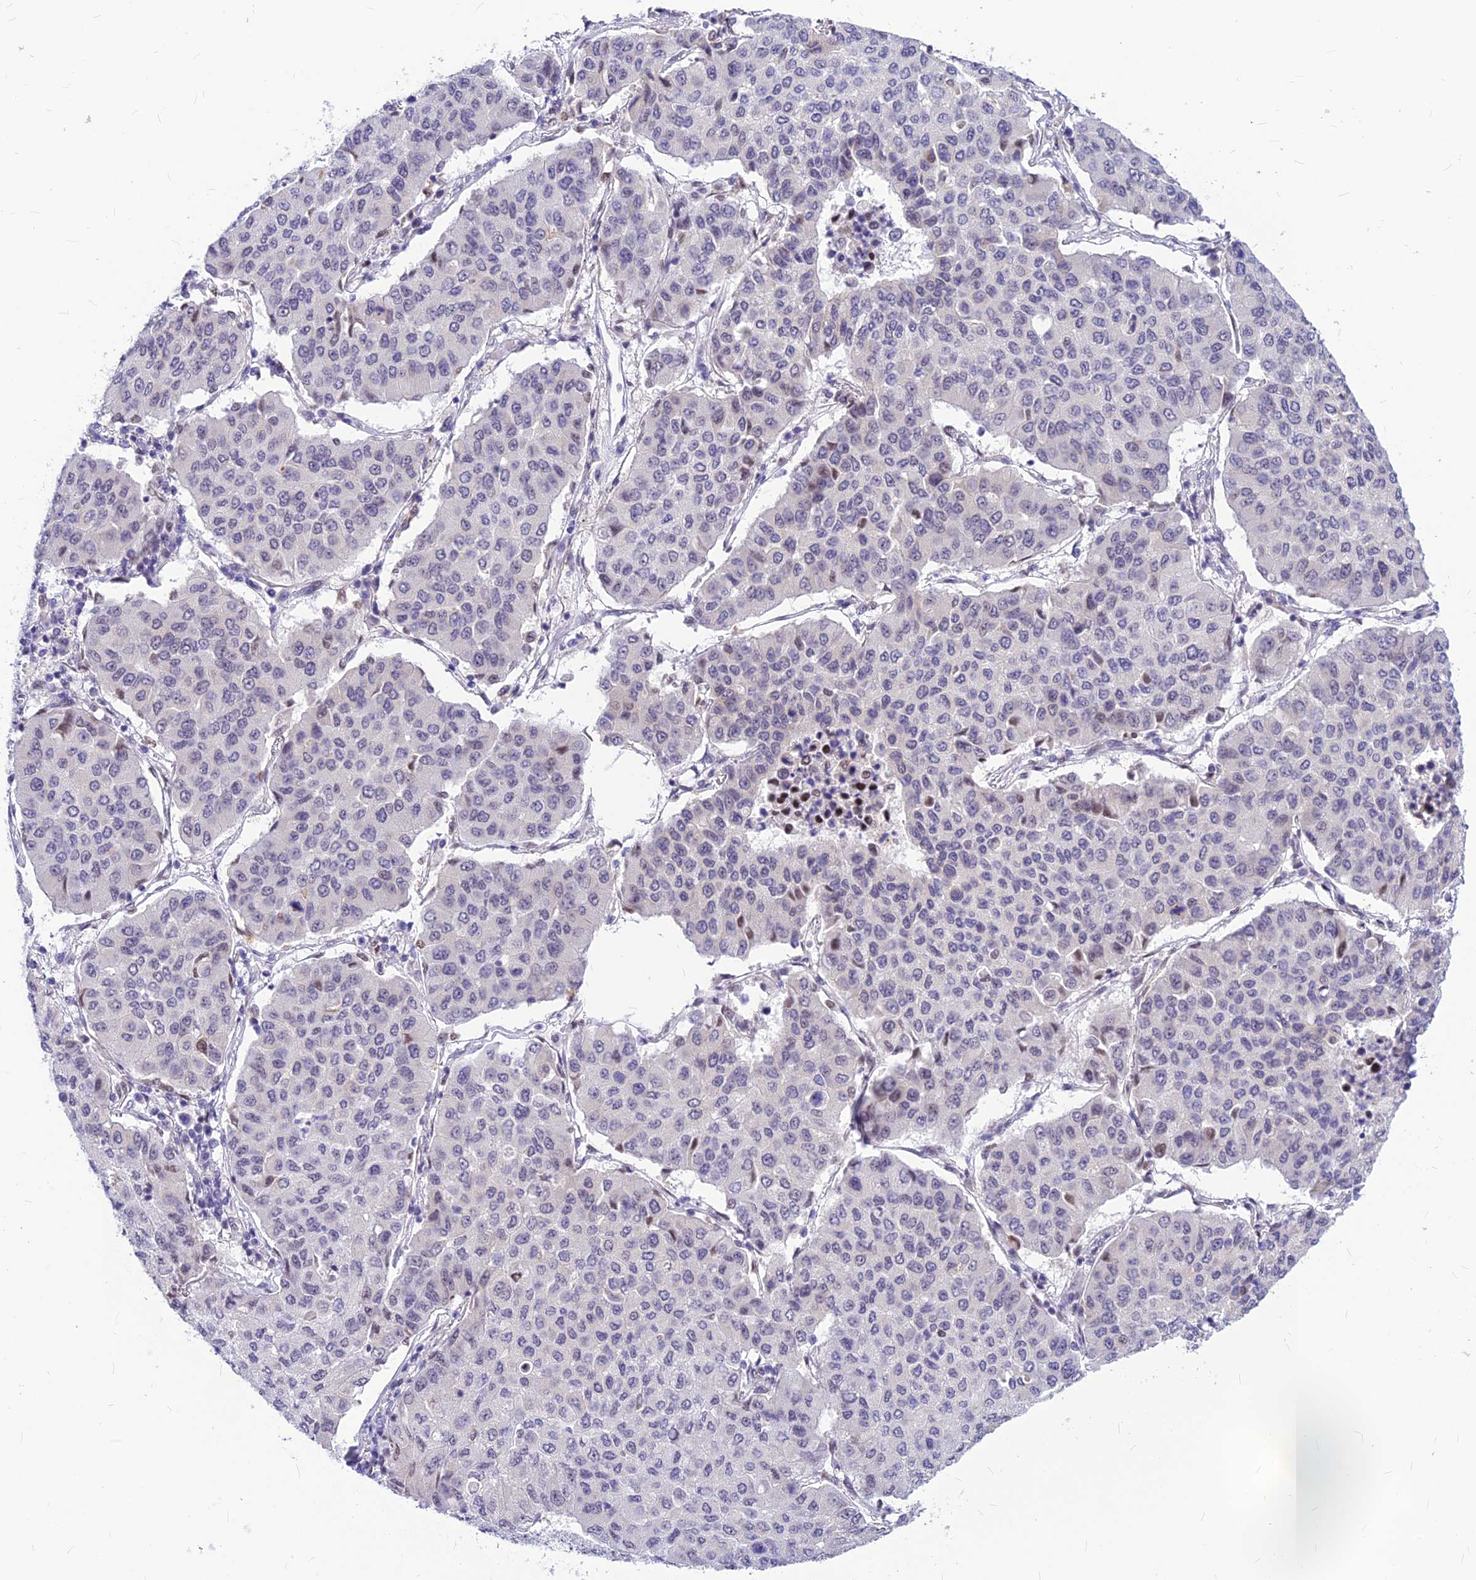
{"staining": {"intensity": "weak", "quantity": "<25%", "location": "nuclear"}, "tissue": "lung cancer", "cell_type": "Tumor cells", "image_type": "cancer", "snomed": [{"axis": "morphology", "description": "Squamous cell carcinoma, NOS"}, {"axis": "topography", "description": "Lung"}], "caption": "Immunohistochemical staining of human lung squamous cell carcinoma shows no significant staining in tumor cells. Nuclei are stained in blue.", "gene": "KCTD13", "patient": {"sex": "male", "age": 74}}